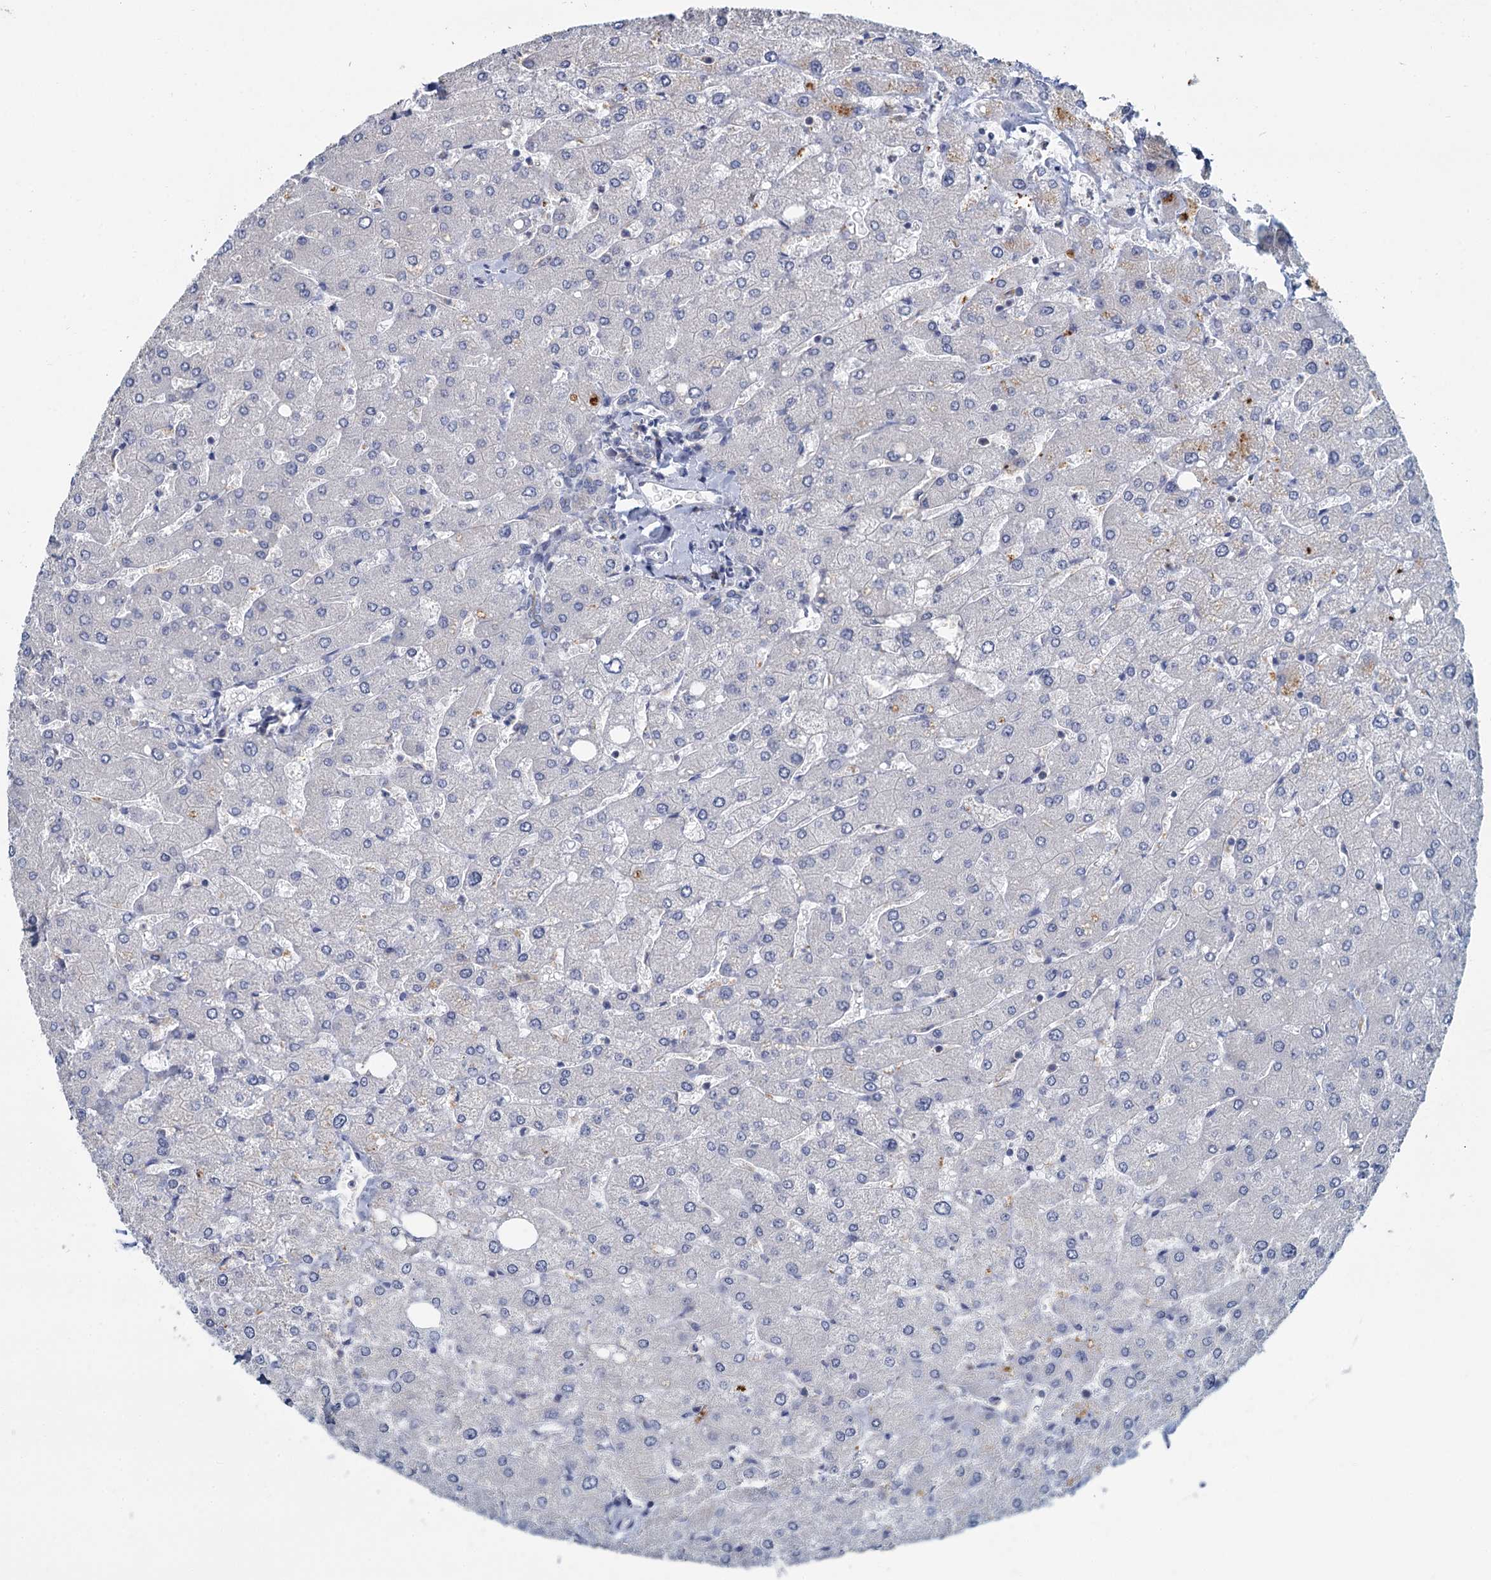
{"staining": {"intensity": "negative", "quantity": "none", "location": "none"}, "tissue": "liver", "cell_type": "Cholangiocytes", "image_type": "normal", "snomed": [{"axis": "morphology", "description": "Normal tissue, NOS"}, {"axis": "topography", "description": "Liver"}], "caption": "This is an immunohistochemistry (IHC) photomicrograph of benign human liver. There is no positivity in cholangiocytes.", "gene": "ACSM3", "patient": {"sex": "male", "age": 55}}